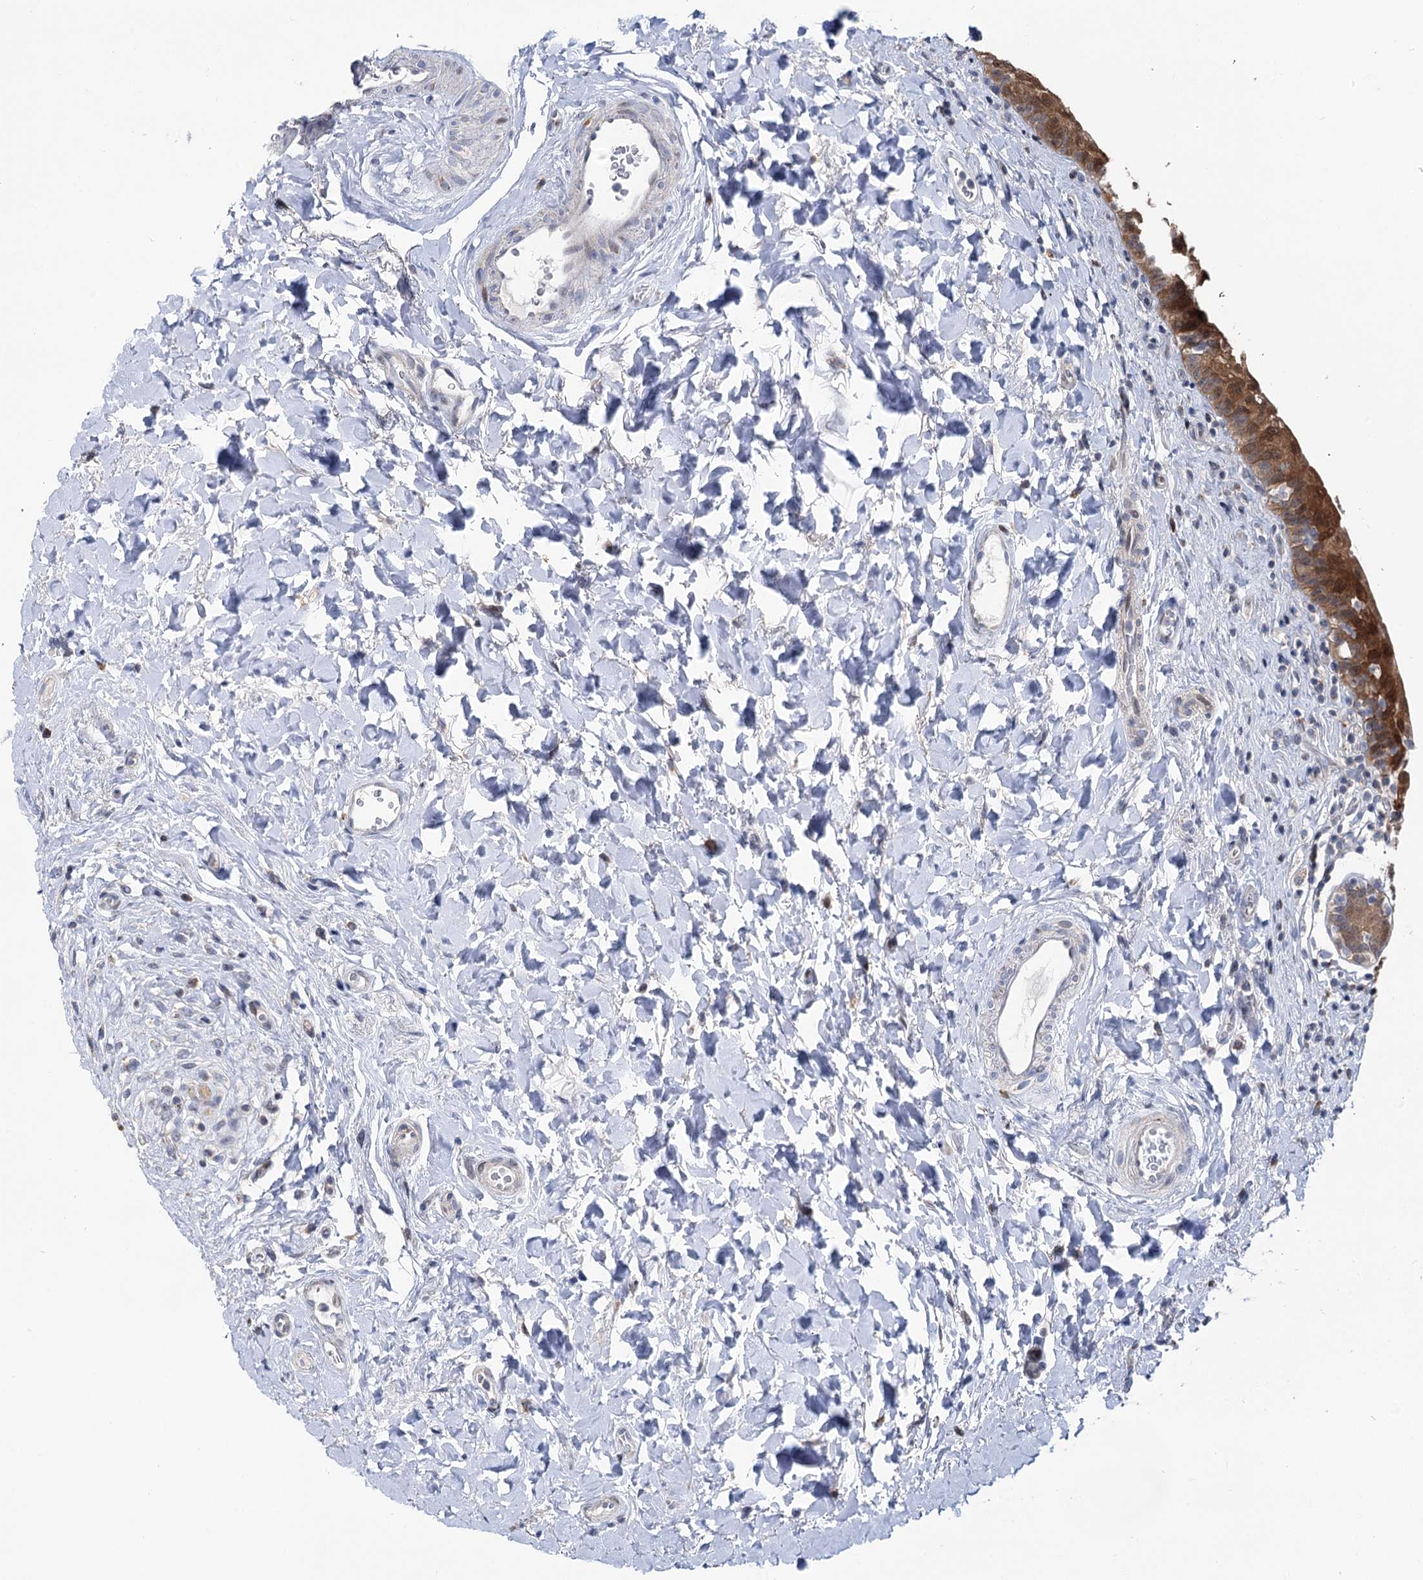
{"staining": {"intensity": "moderate", "quantity": ">75%", "location": "cytoplasmic/membranous"}, "tissue": "urinary bladder", "cell_type": "Urothelial cells", "image_type": "normal", "snomed": [{"axis": "morphology", "description": "Normal tissue, NOS"}, {"axis": "topography", "description": "Urinary bladder"}], "caption": "A high-resolution histopathology image shows immunohistochemistry staining of unremarkable urinary bladder, which exhibits moderate cytoplasmic/membranous staining in about >75% of urothelial cells. (Stains: DAB in brown, nuclei in blue, Microscopy: brightfield microscopy at high magnification).", "gene": "PTGR1", "patient": {"sex": "male", "age": 83}}